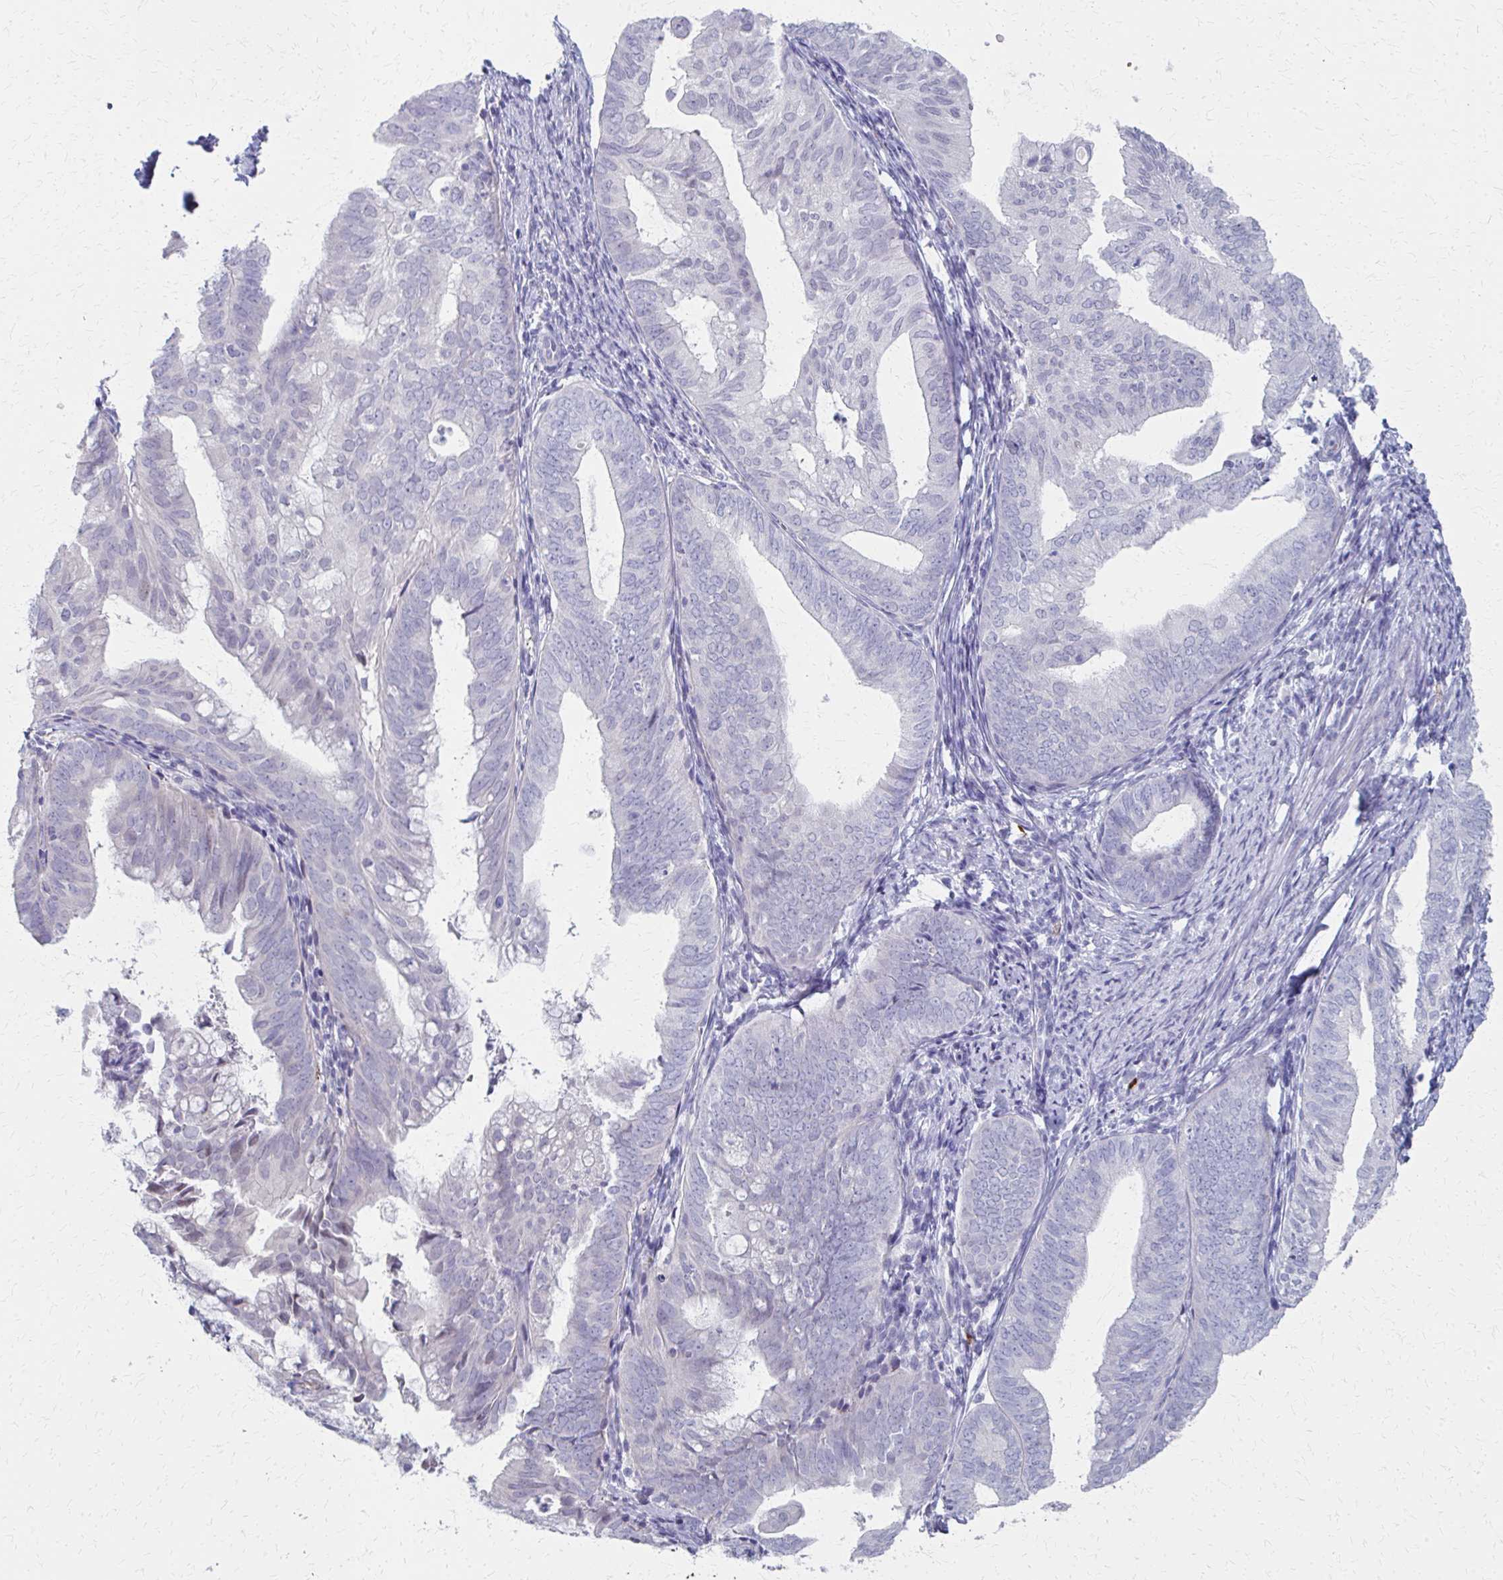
{"staining": {"intensity": "negative", "quantity": "none", "location": "none"}, "tissue": "prostate cancer", "cell_type": "Tumor cells", "image_type": "cancer", "snomed": [{"axis": "morphology", "description": "Adenocarcinoma, High grade"}, {"axis": "topography", "description": "Prostate"}], "caption": "Tumor cells are negative for brown protein staining in adenocarcinoma (high-grade) (prostate).", "gene": "MS4A2", "patient": {"sex": "male", "age": 67}}